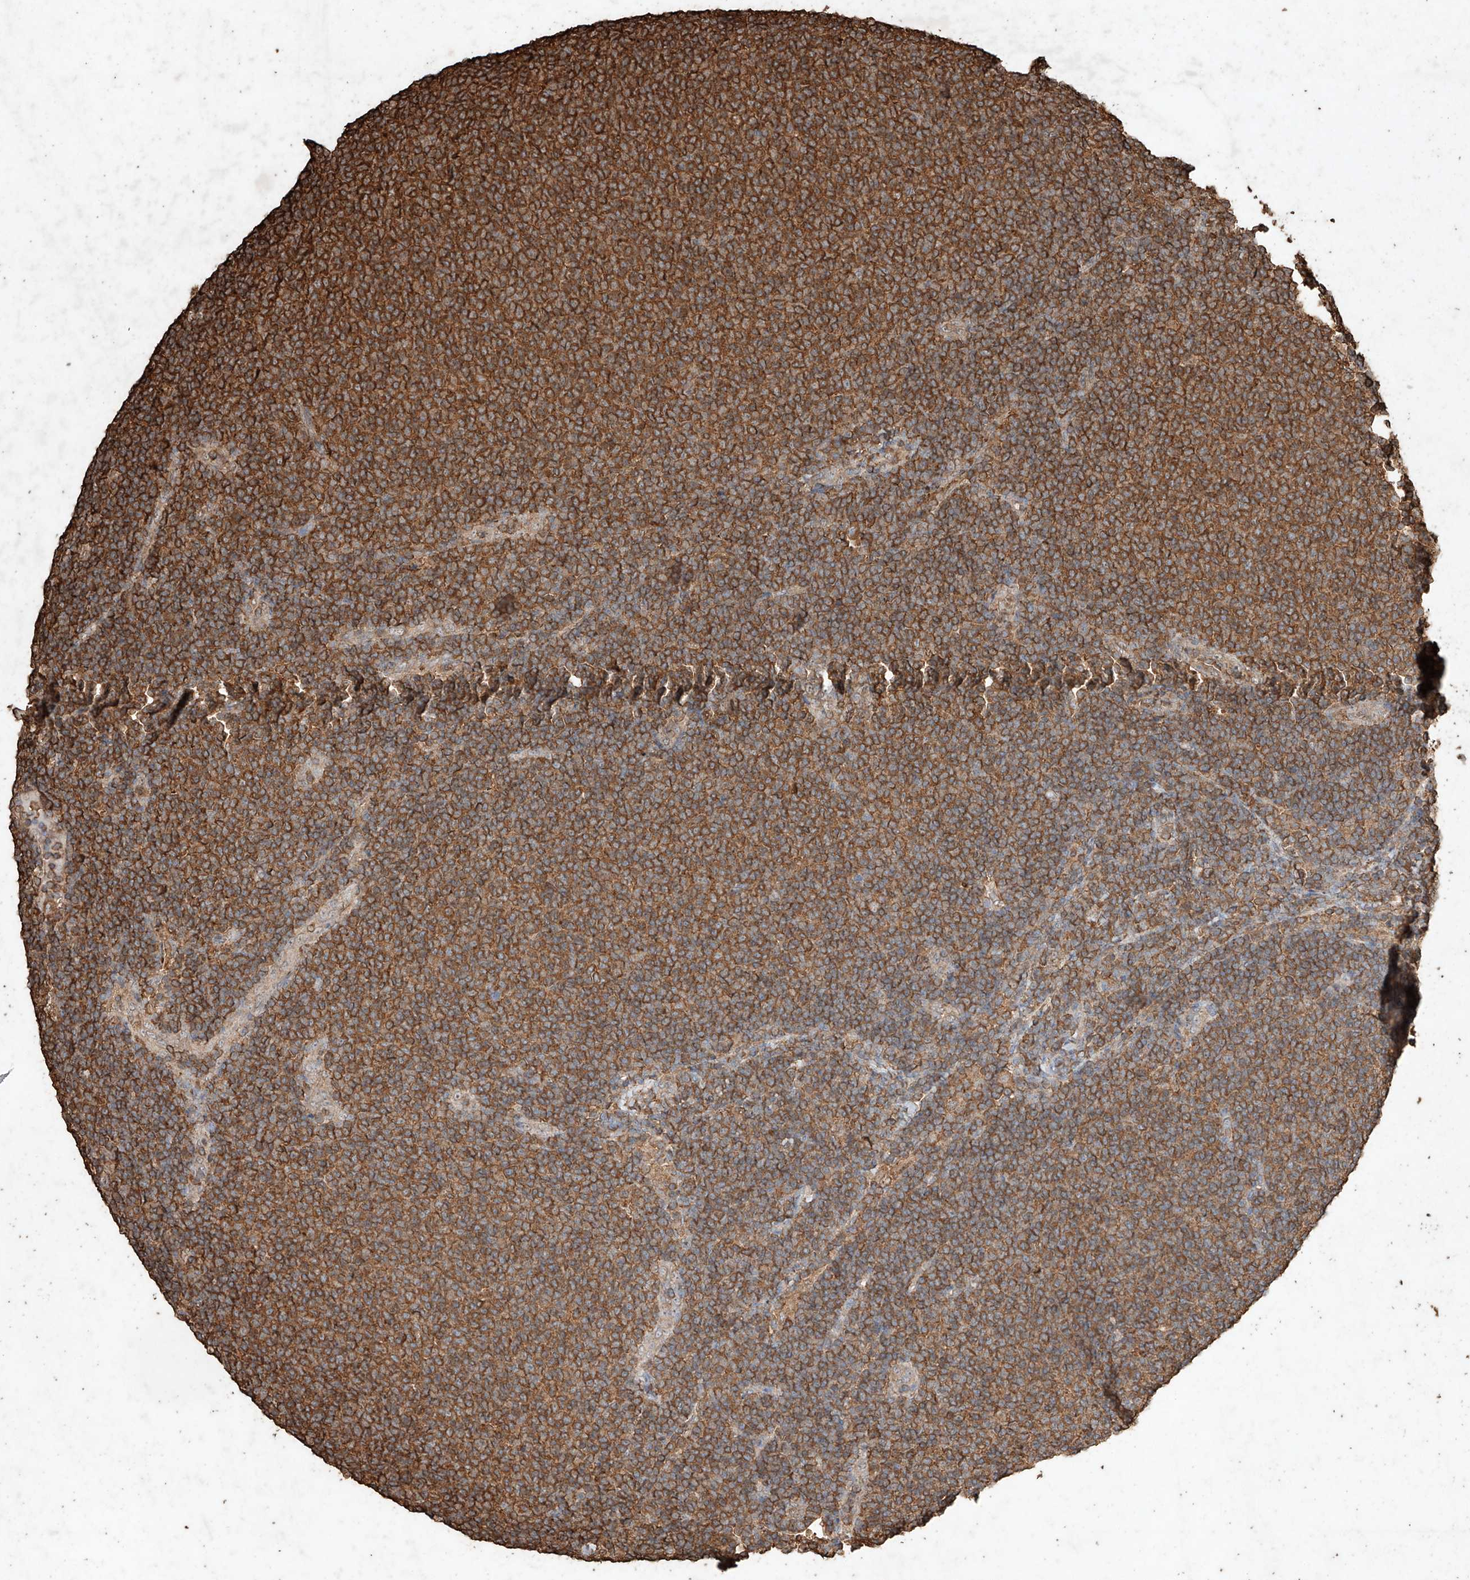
{"staining": {"intensity": "strong", "quantity": ">75%", "location": "cytoplasmic/membranous"}, "tissue": "lymphoma", "cell_type": "Tumor cells", "image_type": "cancer", "snomed": [{"axis": "morphology", "description": "Malignant lymphoma, non-Hodgkin's type, Low grade"}, {"axis": "topography", "description": "Lymph node"}], "caption": "Protein staining demonstrates strong cytoplasmic/membranous positivity in about >75% of tumor cells in malignant lymphoma, non-Hodgkin's type (low-grade). The staining was performed using DAB to visualize the protein expression in brown, while the nuclei were stained in blue with hematoxylin (Magnification: 20x).", "gene": "M6PR", "patient": {"sex": "male", "age": 66}}